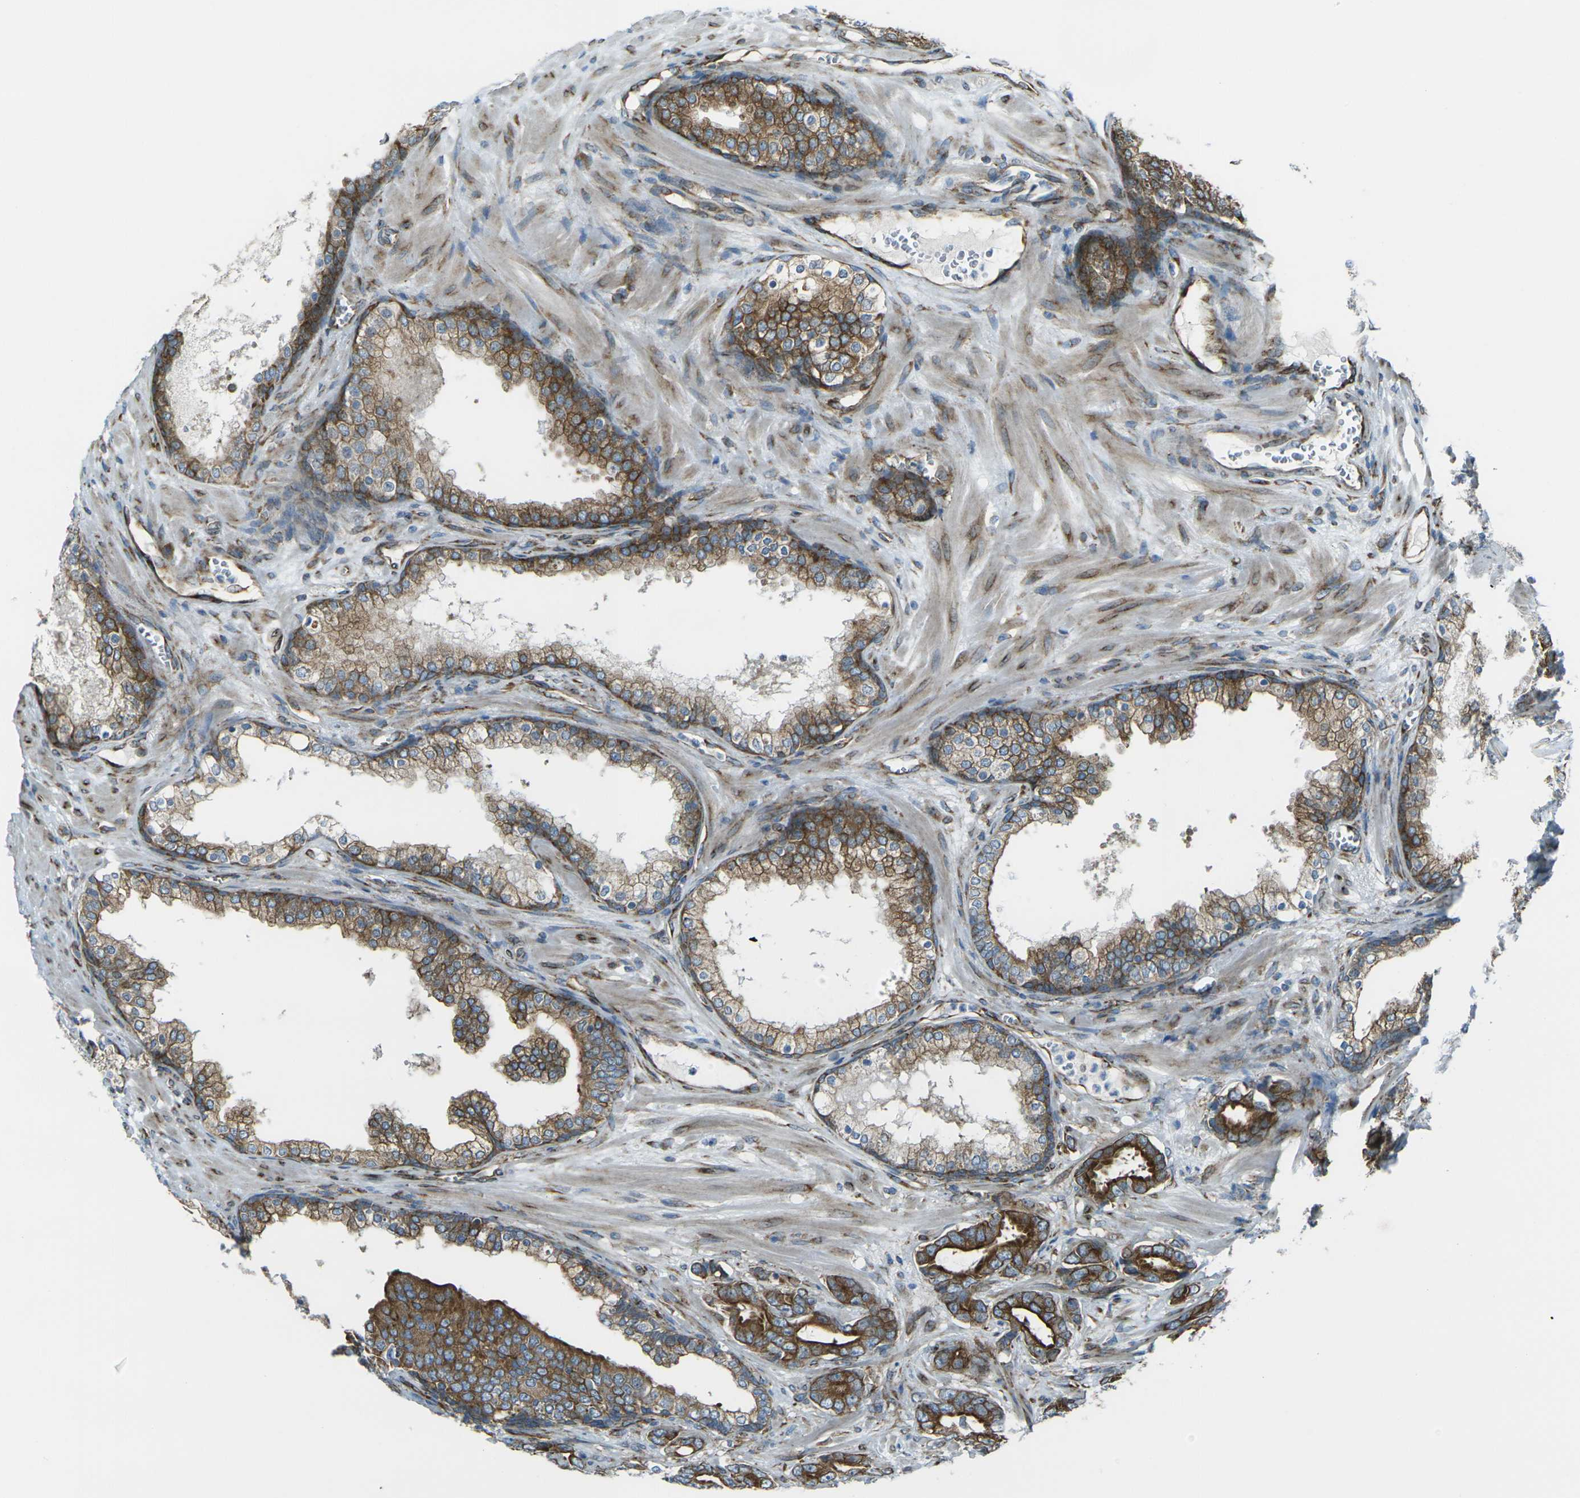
{"staining": {"intensity": "moderate", "quantity": ">75%", "location": "cytoplasmic/membranous"}, "tissue": "prostate cancer", "cell_type": "Tumor cells", "image_type": "cancer", "snomed": [{"axis": "morphology", "description": "Adenocarcinoma, Low grade"}, {"axis": "topography", "description": "Prostate"}], "caption": "Protein expression analysis of prostate cancer (adenocarcinoma (low-grade)) demonstrates moderate cytoplasmic/membranous staining in approximately >75% of tumor cells.", "gene": "CELSR2", "patient": {"sex": "male", "age": 58}}